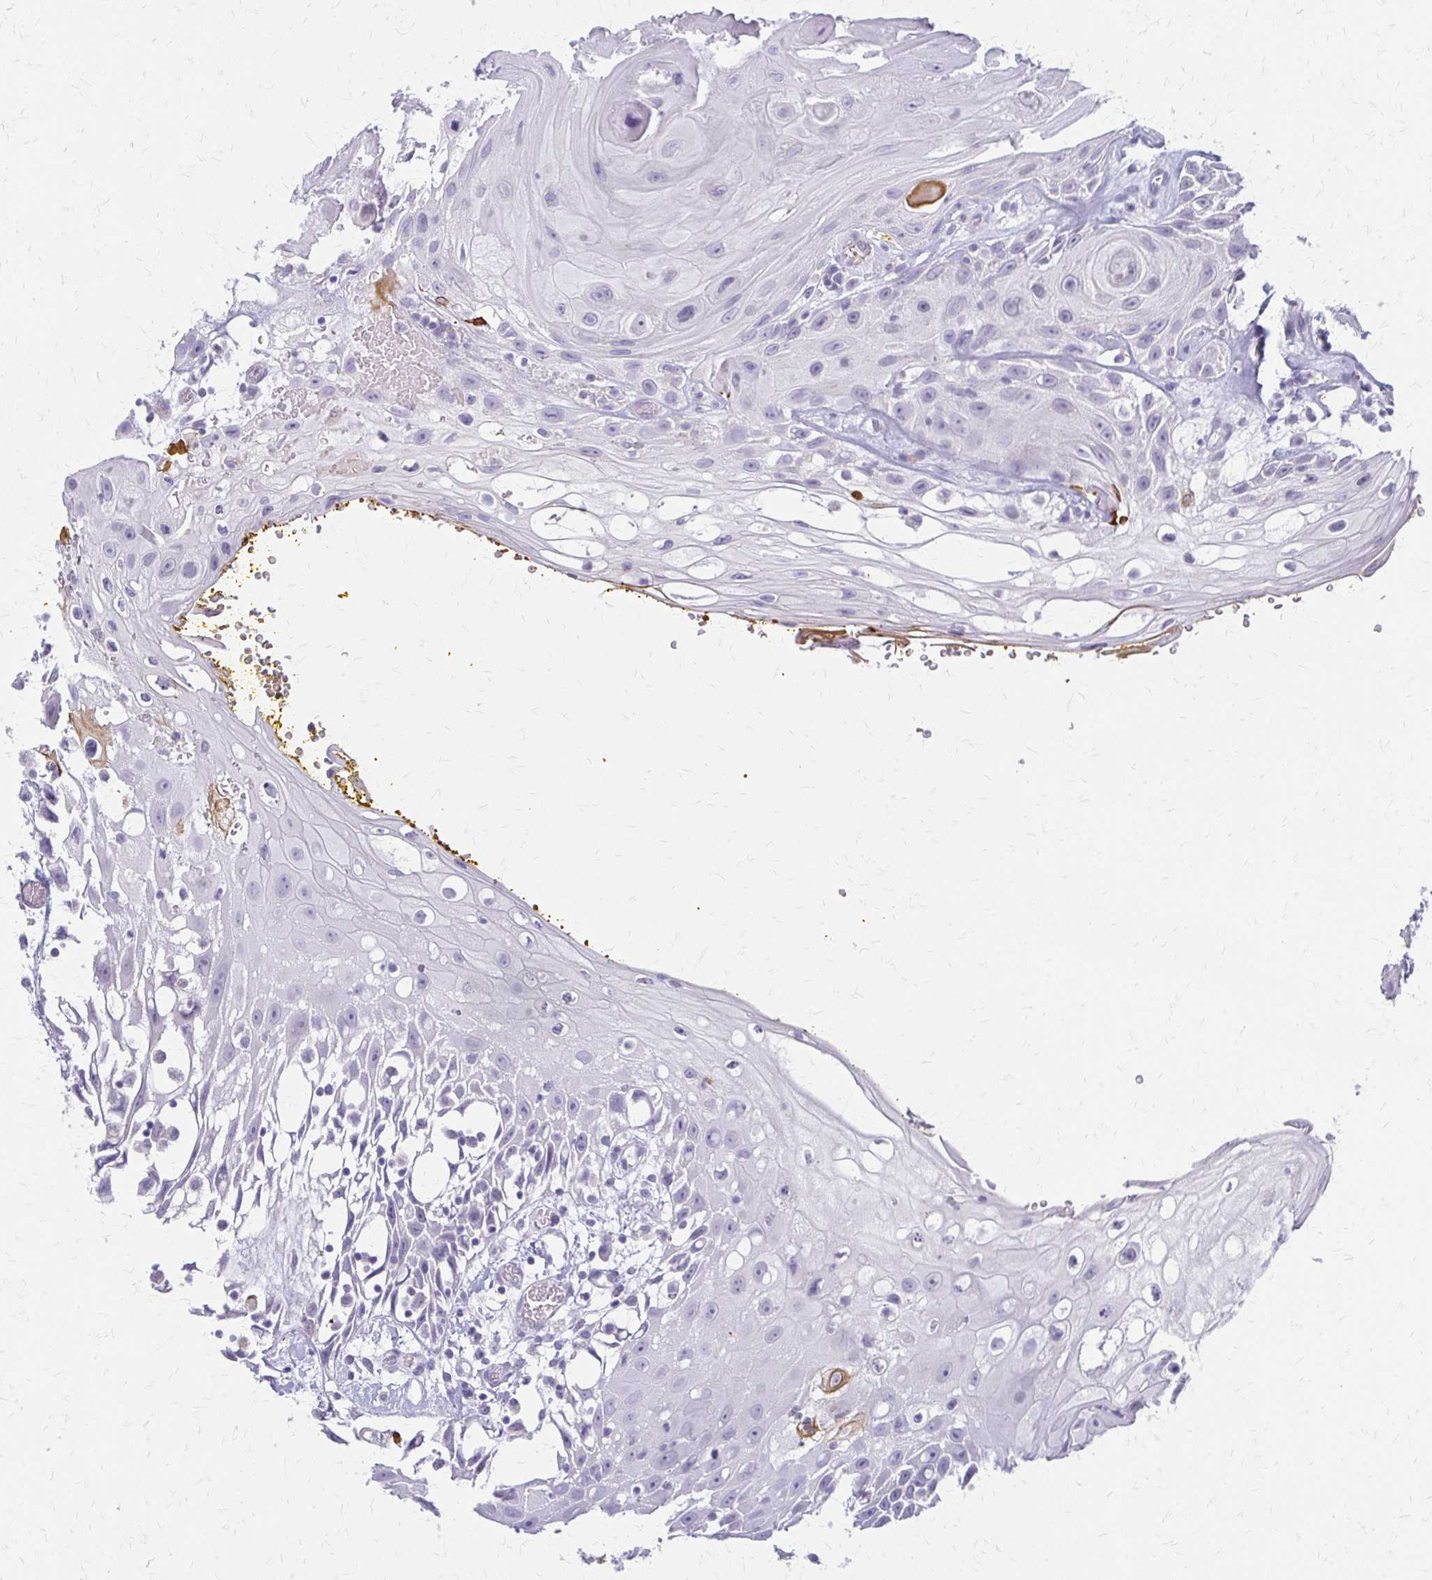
{"staining": {"intensity": "negative", "quantity": "none", "location": "none"}, "tissue": "head and neck cancer", "cell_type": "Tumor cells", "image_type": "cancer", "snomed": [{"axis": "morphology", "description": "Squamous cell carcinoma, NOS"}, {"axis": "topography", "description": "Oral tissue"}, {"axis": "topography", "description": "Head-Neck"}], "caption": "Human head and neck cancer stained for a protein using IHC shows no expression in tumor cells.", "gene": "ACP5", "patient": {"sex": "male", "age": 49}}